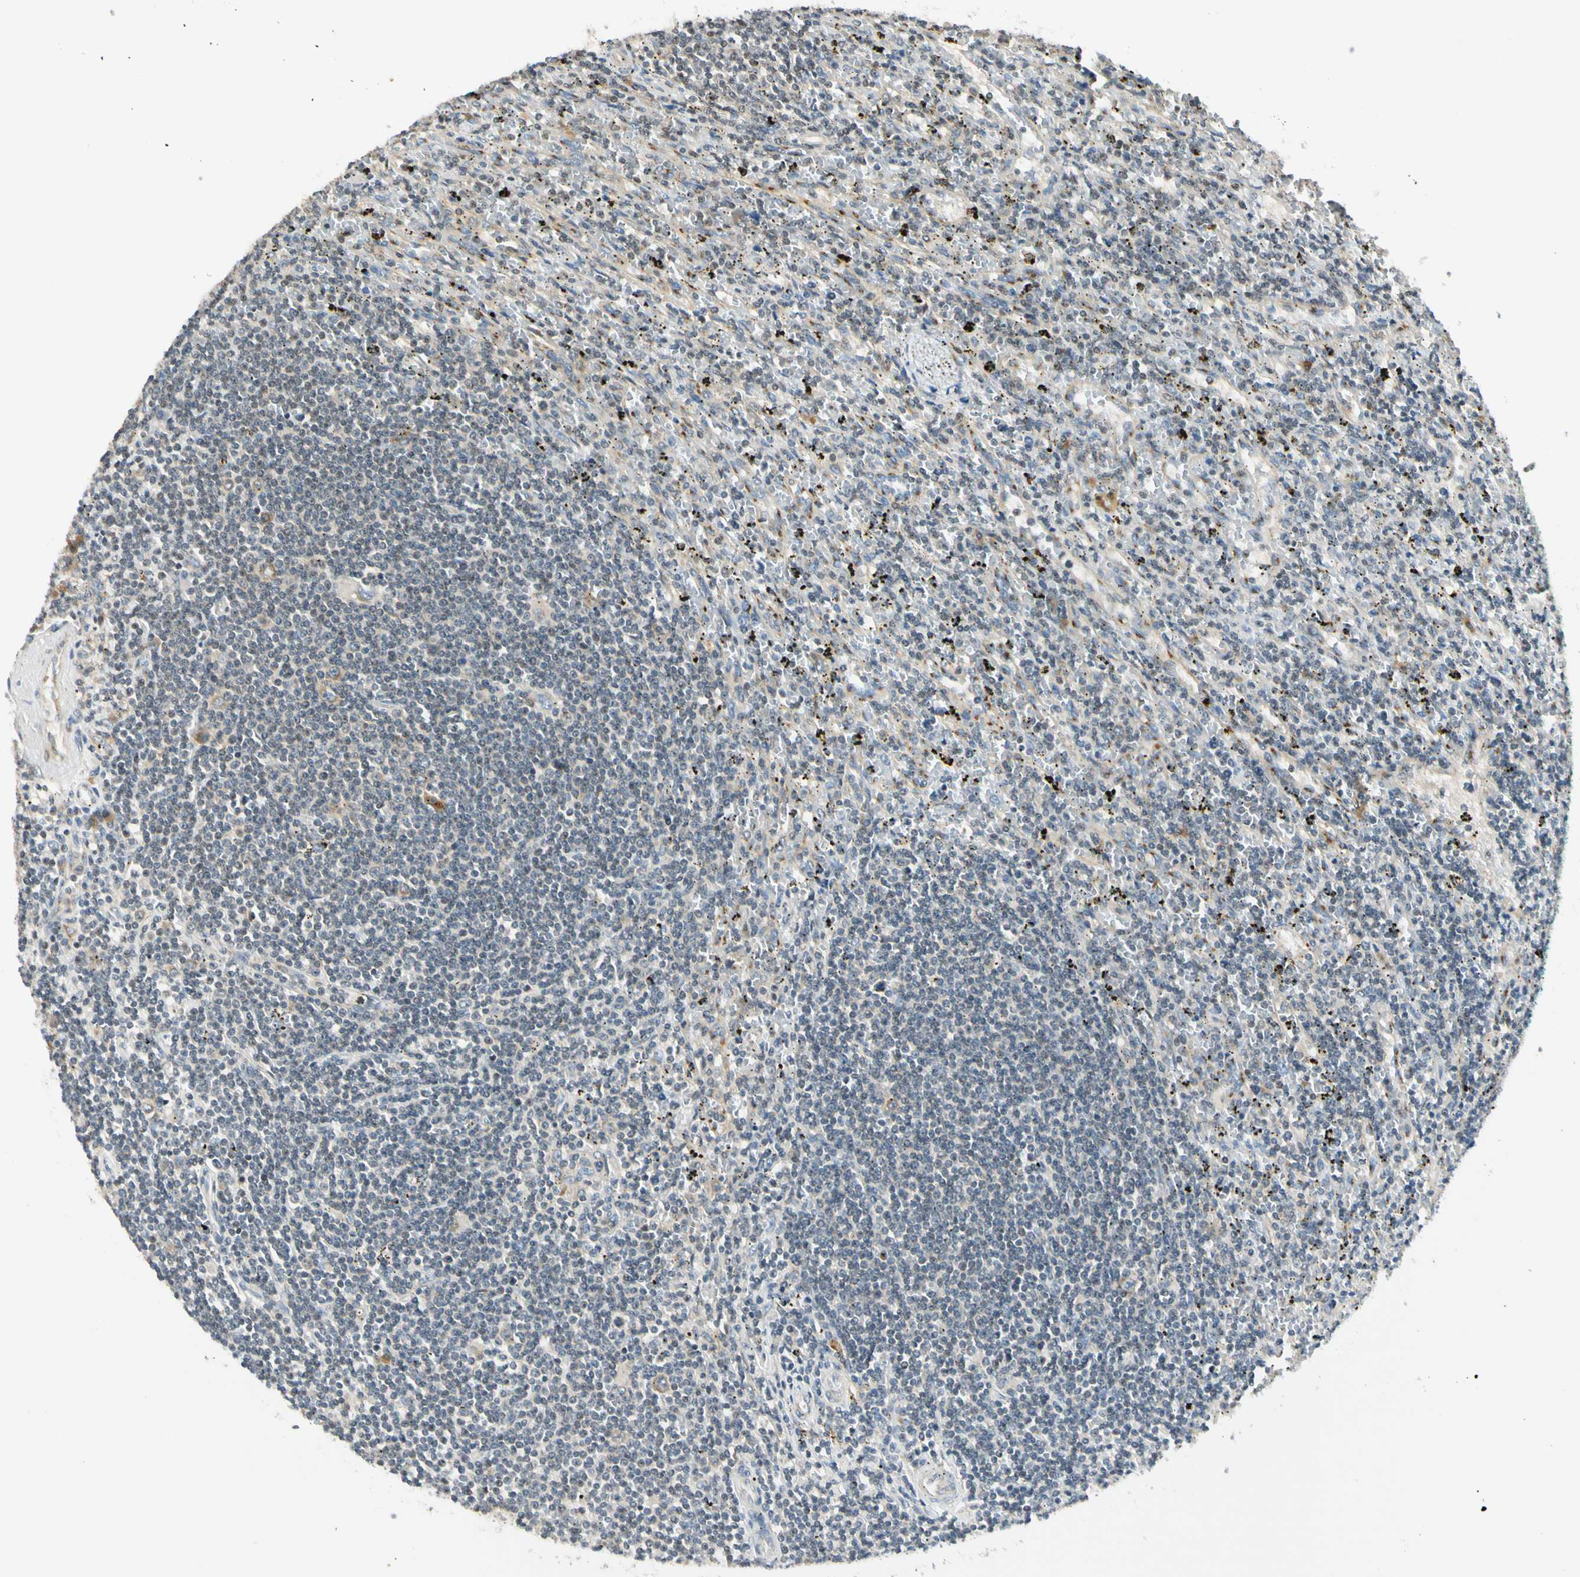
{"staining": {"intensity": "negative", "quantity": "none", "location": "none"}, "tissue": "lymphoma", "cell_type": "Tumor cells", "image_type": "cancer", "snomed": [{"axis": "morphology", "description": "Malignant lymphoma, non-Hodgkin's type, Low grade"}, {"axis": "topography", "description": "Spleen"}], "caption": "Lymphoma stained for a protein using immunohistochemistry demonstrates no staining tumor cells.", "gene": "RPS6KB2", "patient": {"sex": "male", "age": 76}}